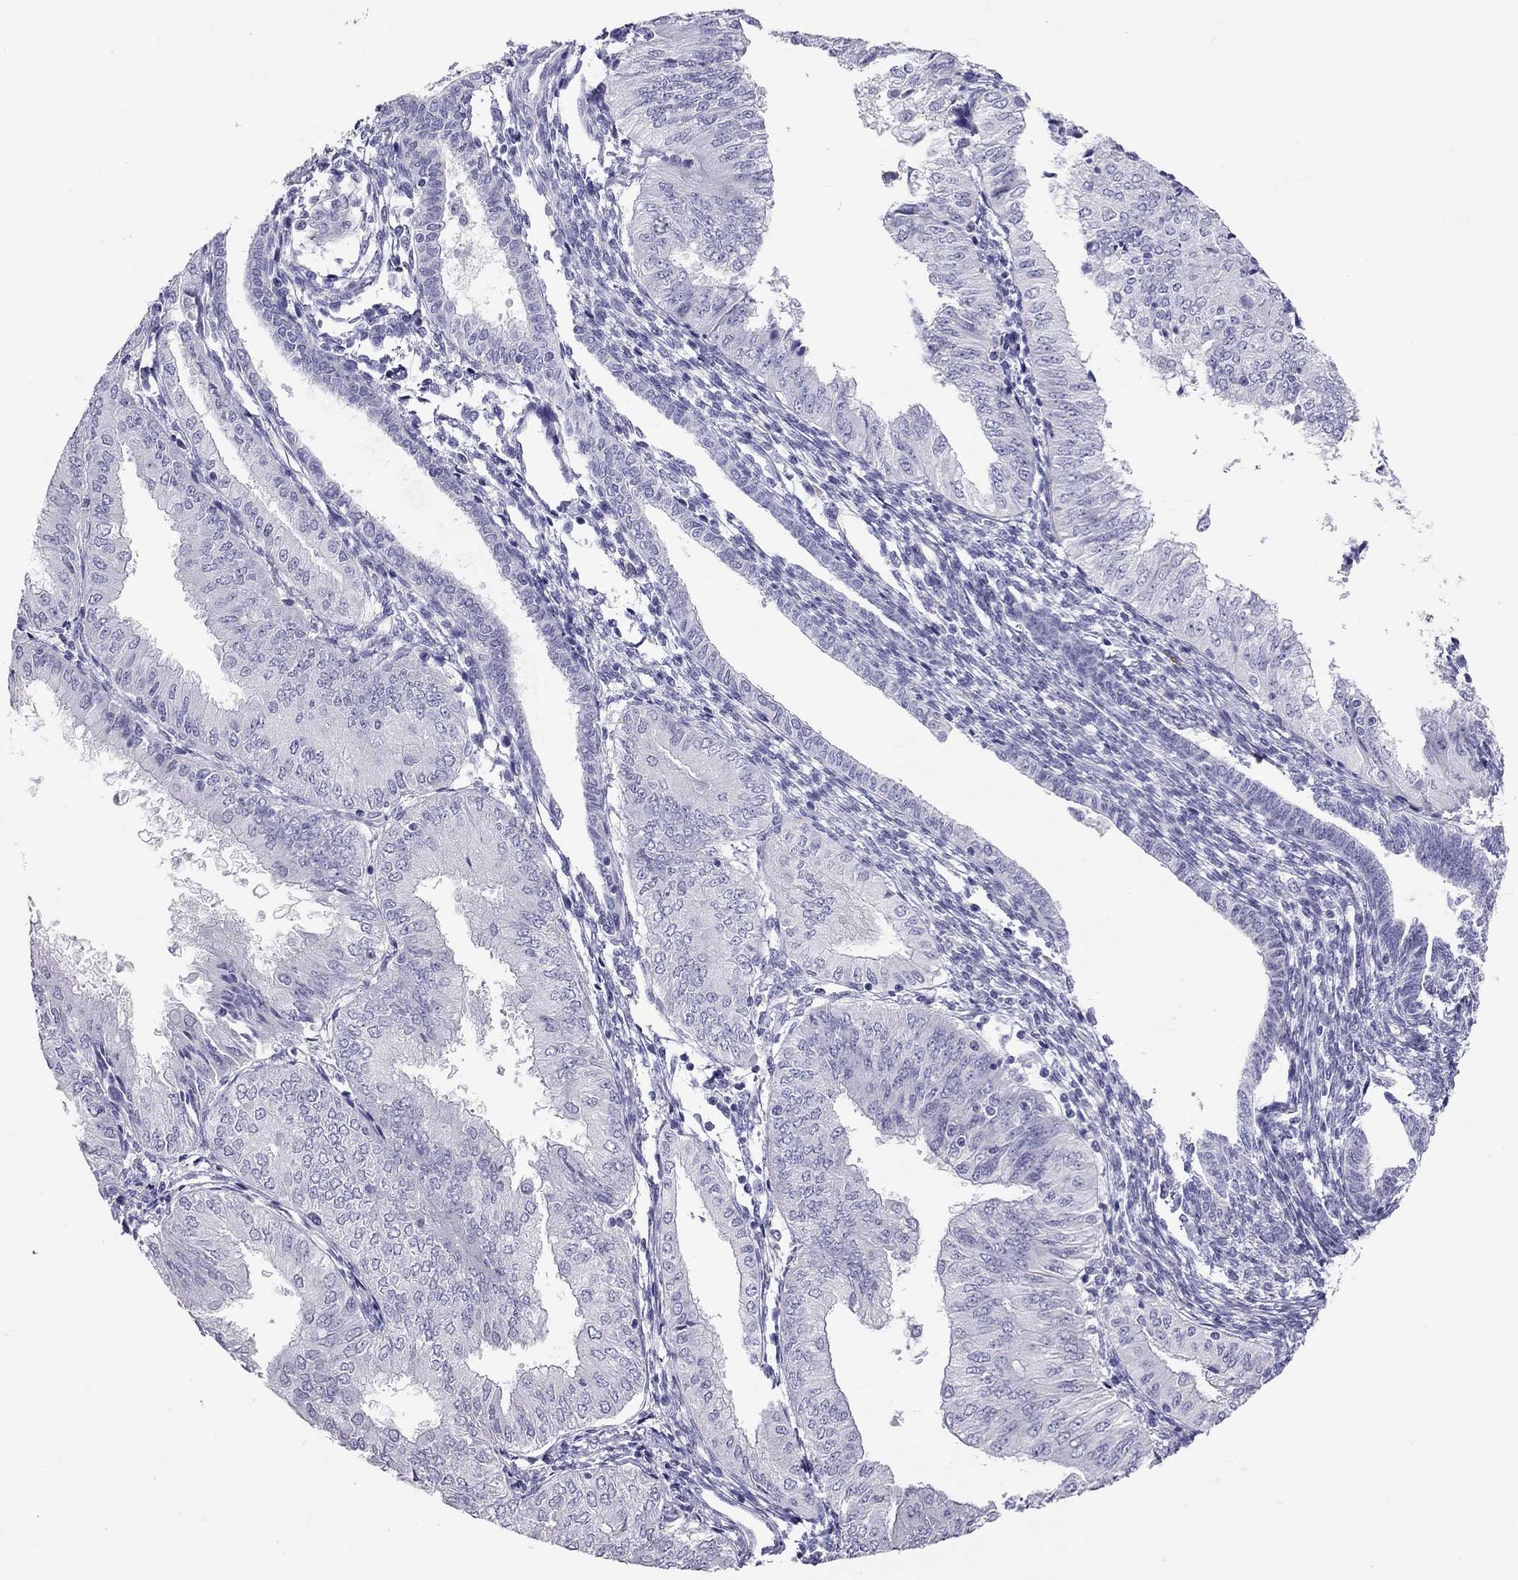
{"staining": {"intensity": "negative", "quantity": "none", "location": "none"}, "tissue": "endometrial cancer", "cell_type": "Tumor cells", "image_type": "cancer", "snomed": [{"axis": "morphology", "description": "Adenocarcinoma, NOS"}, {"axis": "topography", "description": "Endometrium"}], "caption": "A micrograph of human endometrial adenocarcinoma is negative for staining in tumor cells.", "gene": "IL17REL", "patient": {"sex": "female", "age": 53}}